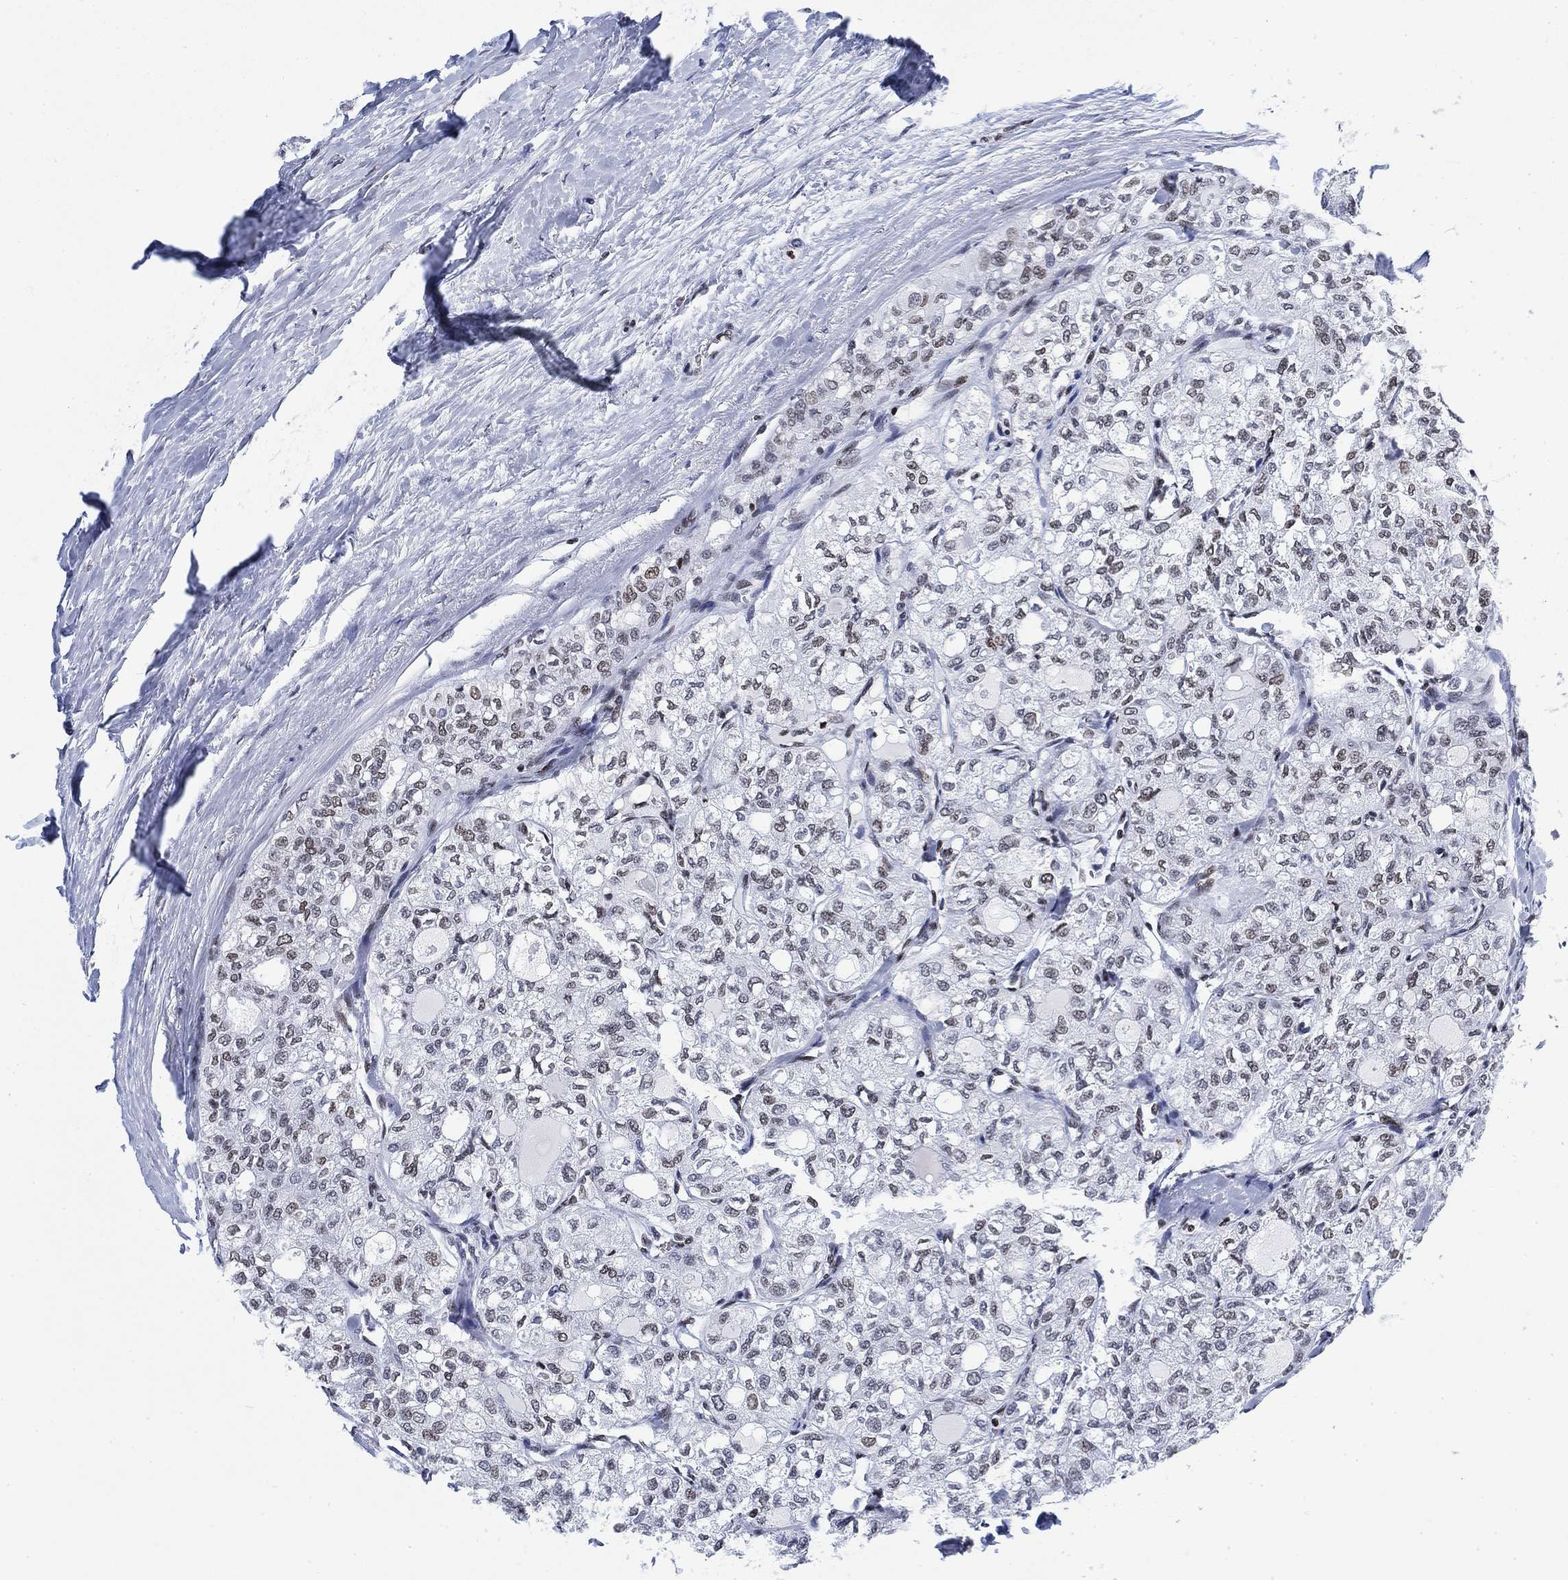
{"staining": {"intensity": "weak", "quantity": "<25%", "location": "nuclear"}, "tissue": "thyroid cancer", "cell_type": "Tumor cells", "image_type": "cancer", "snomed": [{"axis": "morphology", "description": "Follicular adenoma carcinoma, NOS"}, {"axis": "topography", "description": "Thyroid gland"}], "caption": "Follicular adenoma carcinoma (thyroid) was stained to show a protein in brown. There is no significant positivity in tumor cells.", "gene": "H1-10", "patient": {"sex": "male", "age": 75}}